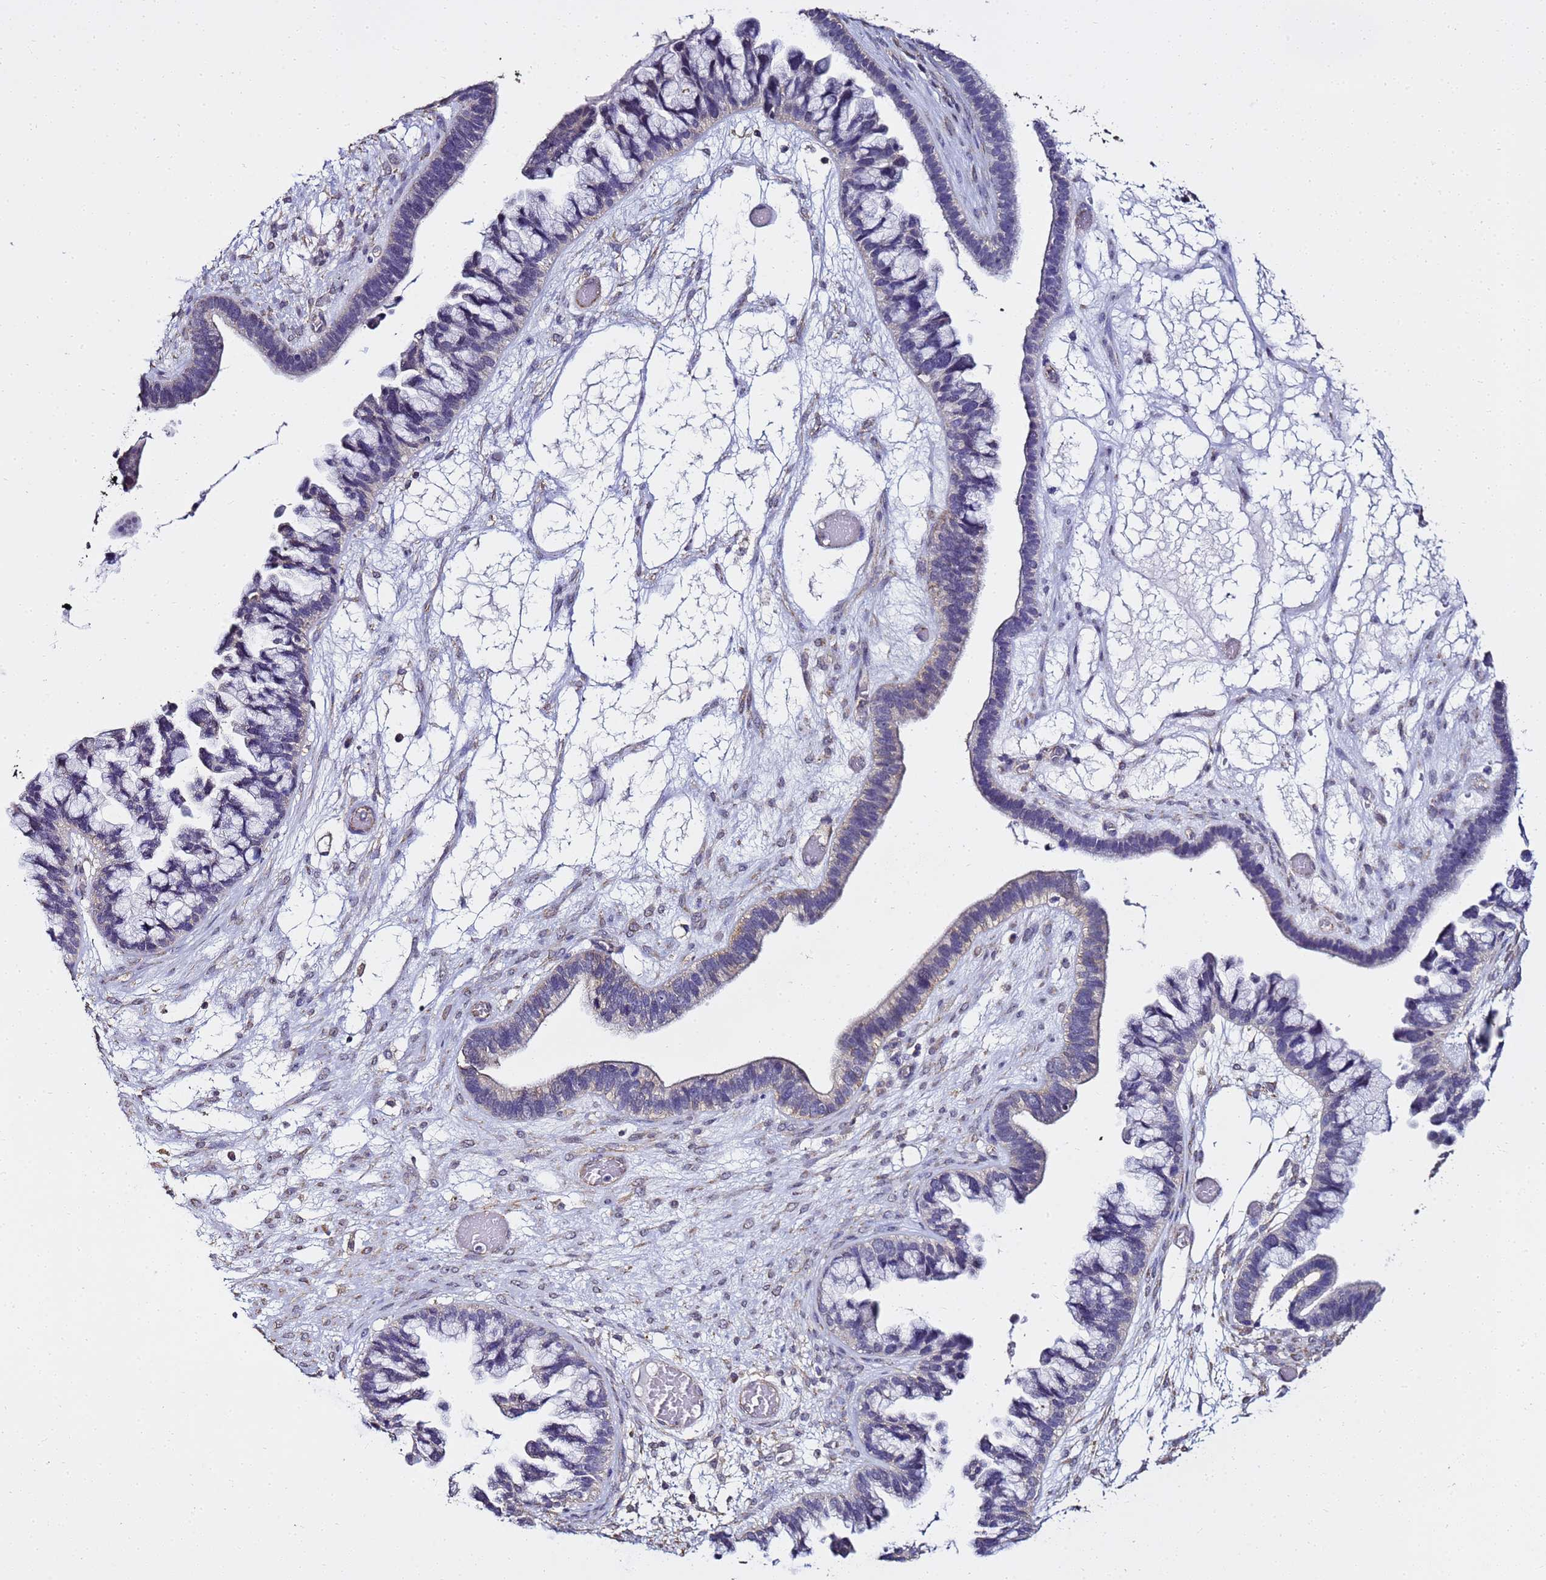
{"staining": {"intensity": "negative", "quantity": "none", "location": "none"}, "tissue": "ovarian cancer", "cell_type": "Tumor cells", "image_type": "cancer", "snomed": [{"axis": "morphology", "description": "Cystadenocarcinoma, serous, NOS"}, {"axis": "topography", "description": "Ovary"}], "caption": "DAB (3,3'-diaminobenzidine) immunohistochemical staining of serous cystadenocarcinoma (ovarian) demonstrates no significant positivity in tumor cells.", "gene": "ENOPH1", "patient": {"sex": "female", "age": 56}}